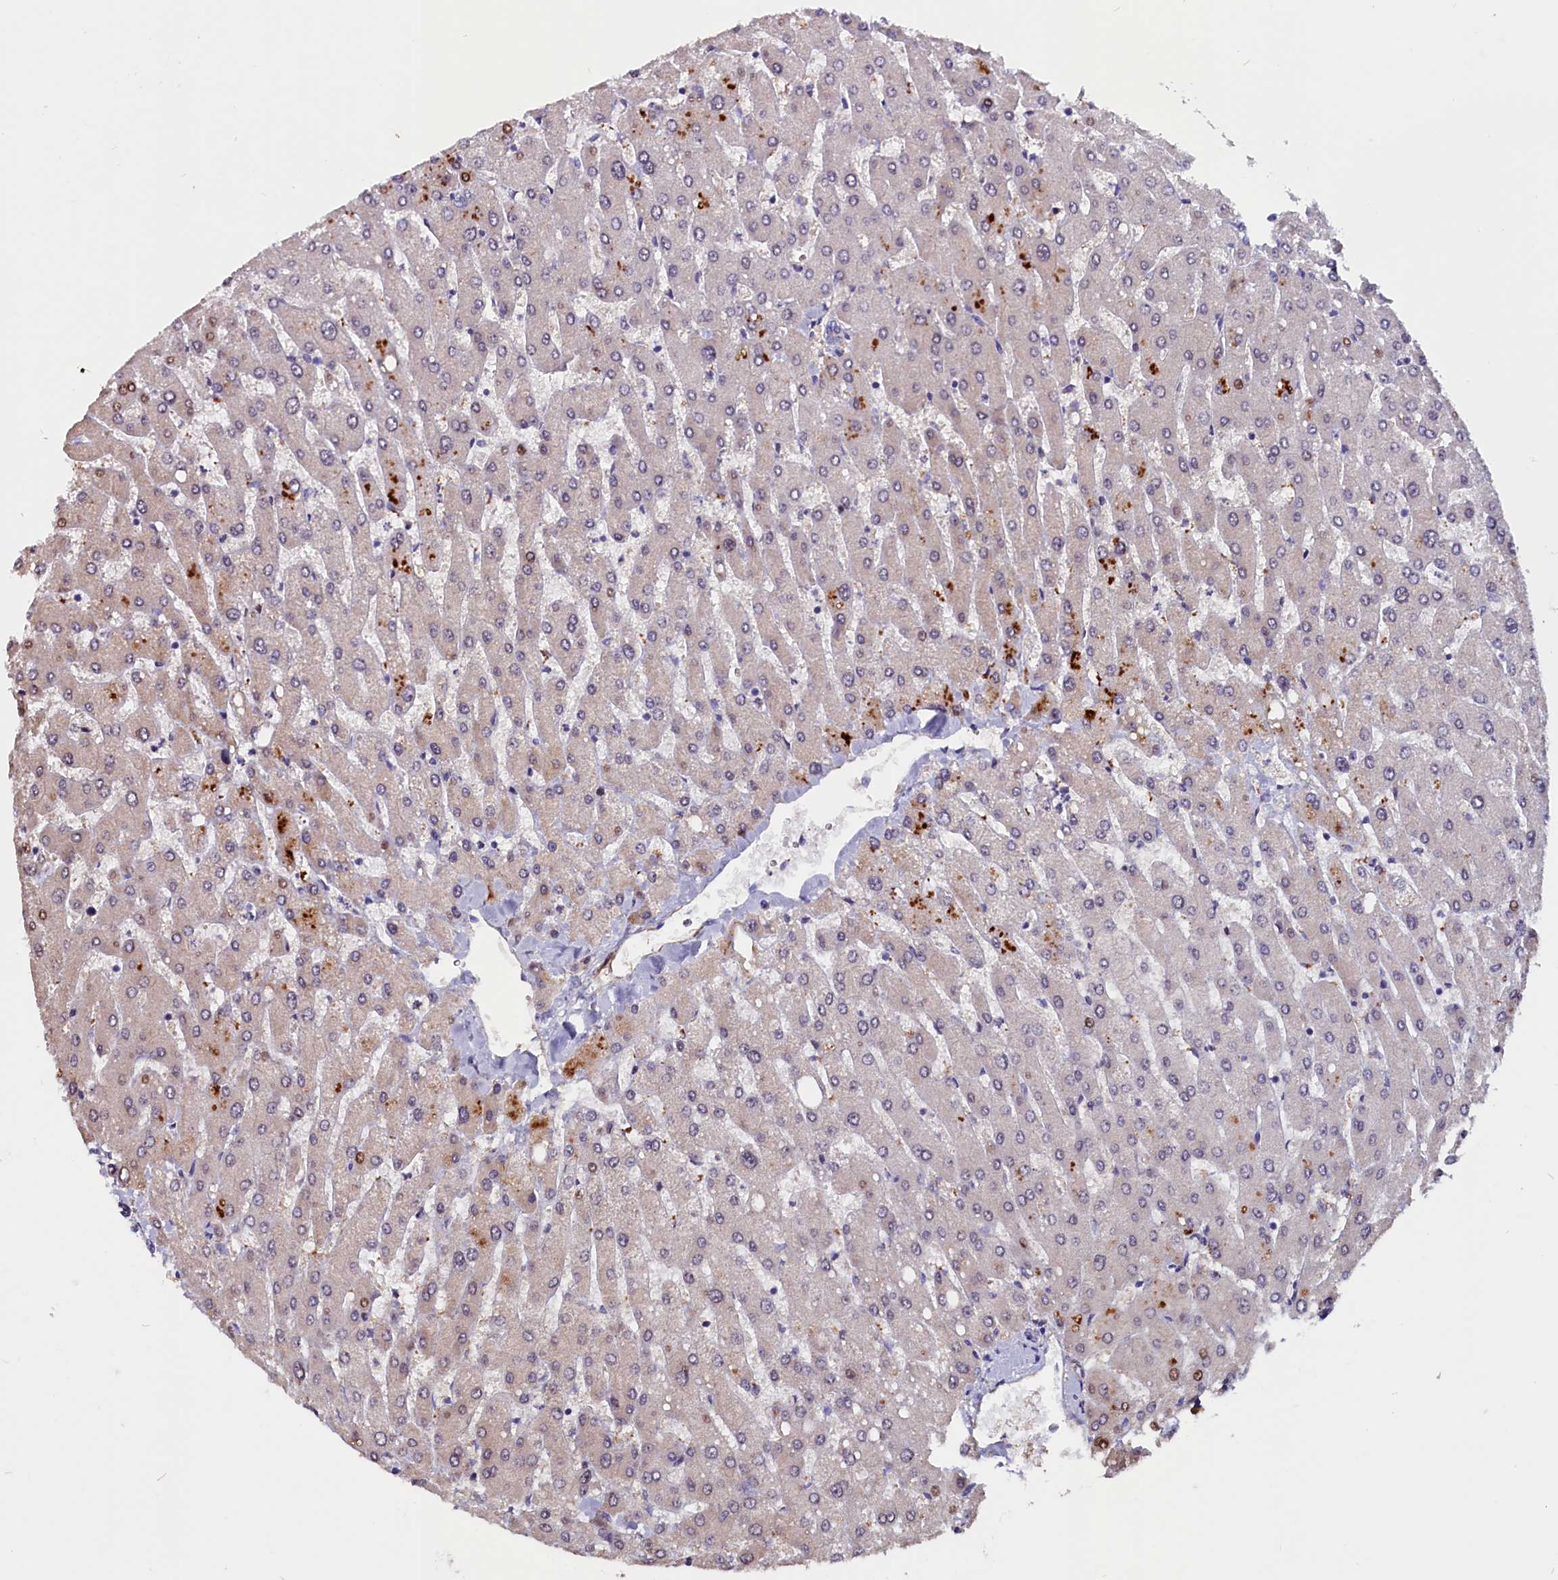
{"staining": {"intensity": "negative", "quantity": "none", "location": "none"}, "tissue": "liver", "cell_type": "Cholangiocytes", "image_type": "normal", "snomed": [{"axis": "morphology", "description": "Normal tissue, NOS"}, {"axis": "topography", "description": "Liver"}], "caption": "The histopathology image demonstrates no staining of cholangiocytes in benign liver. The staining is performed using DAB brown chromogen with nuclei counter-stained in using hematoxylin.", "gene": "ZNF749", "patient": {"sex": "male", "age": 55}}